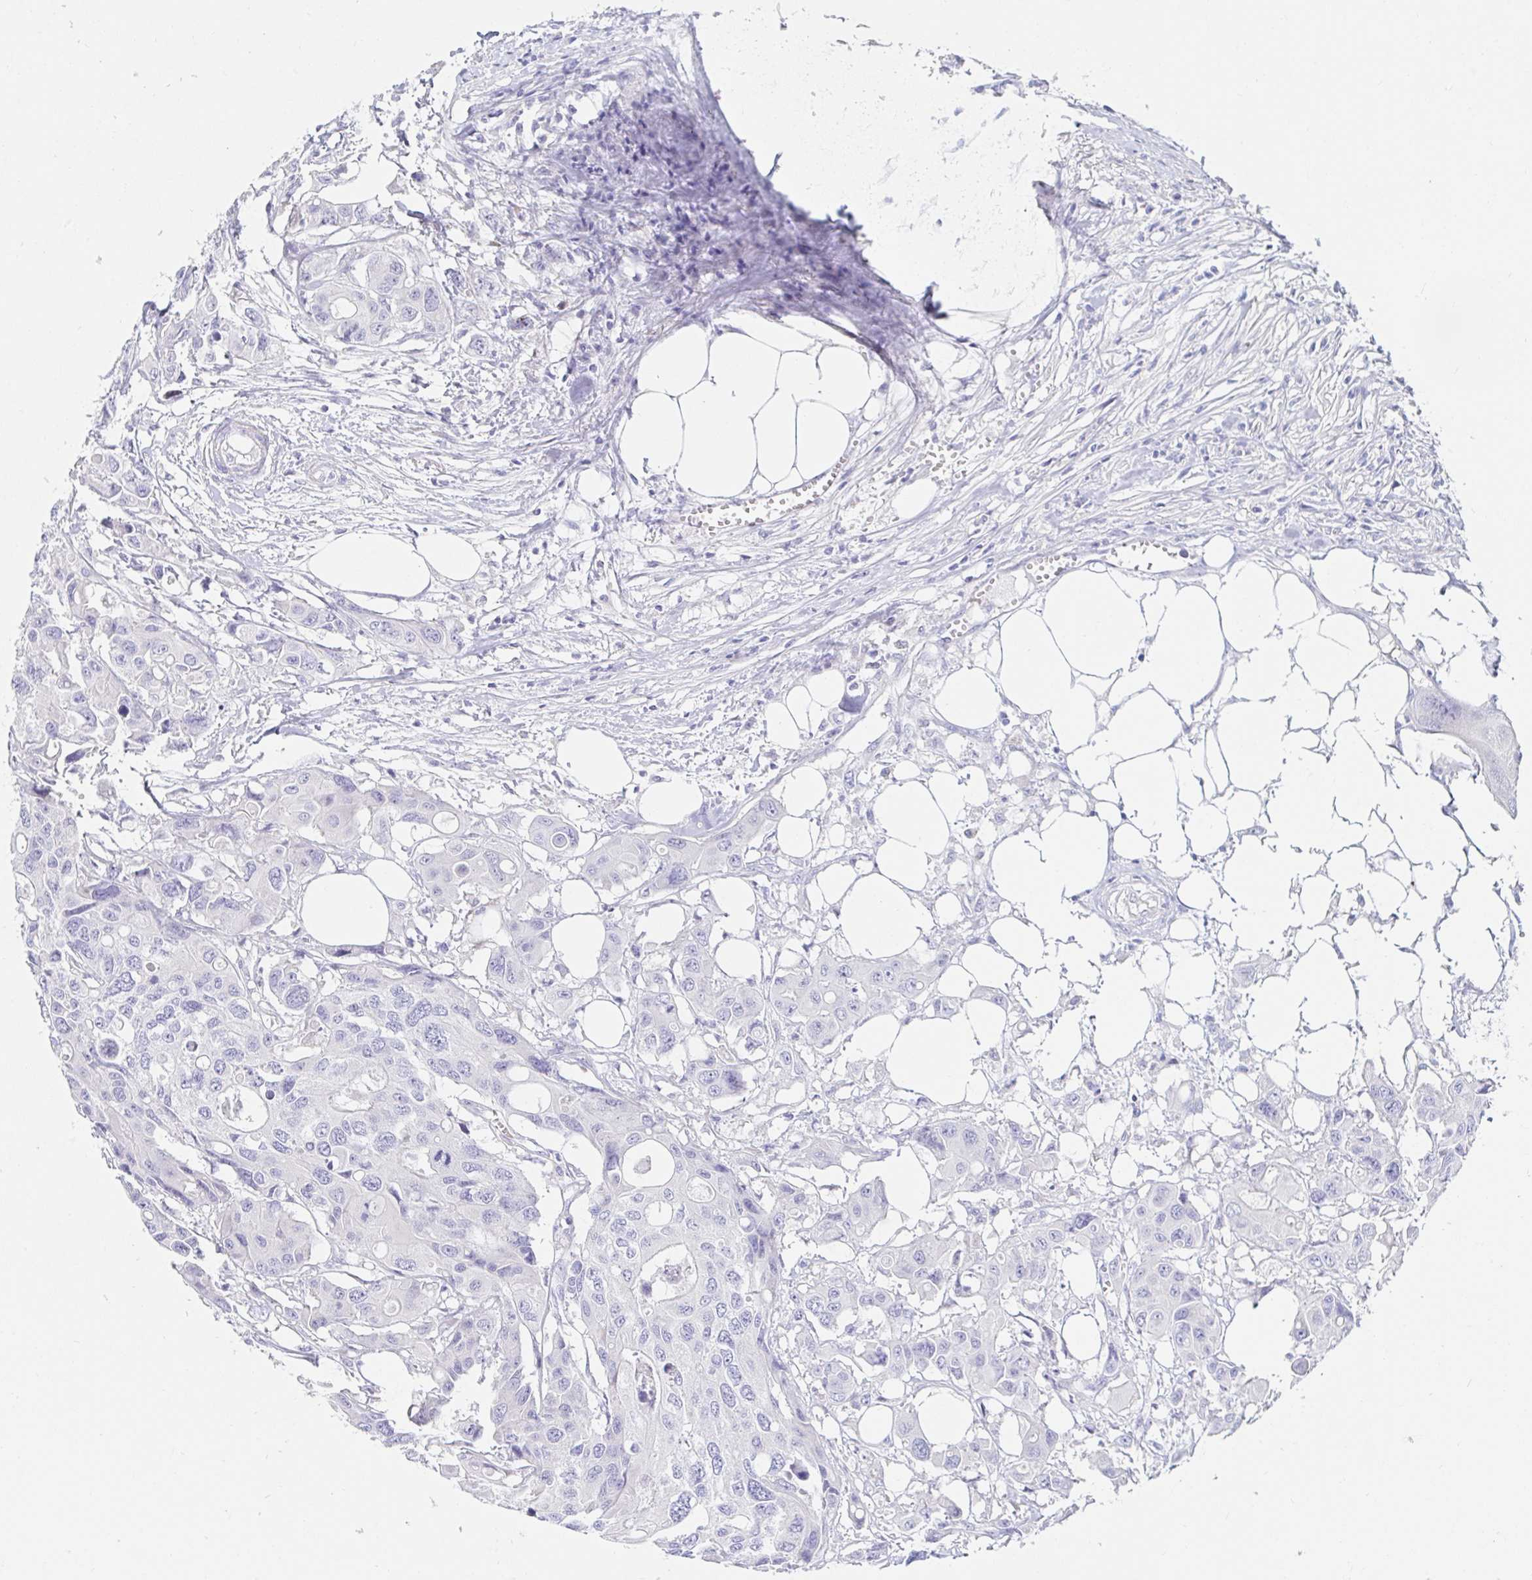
{"staining": {"intensity": "negative", "quantity": "none", "location": "none"}, "tissue": "colorectal cancer", "cell_type": "Tumor cells", "image_type": "cancer", "snomed": [{"axis": "morphology", "description": "Adenocarcinoma, NOS"}, {"axis": "topography", "description": "Colon"}], "caption": "Immunohistochemical staining of human colorectal adenocarcinoma reveals no significant positivity in tumor cells. (DAB (3,3'-diaminobenzidine) immunohistochemistry (IHC) visualized using brightfield microscopy, high magnification).", "gene": "C4orf17", "patient": {"sex": "male", "age": 77}}